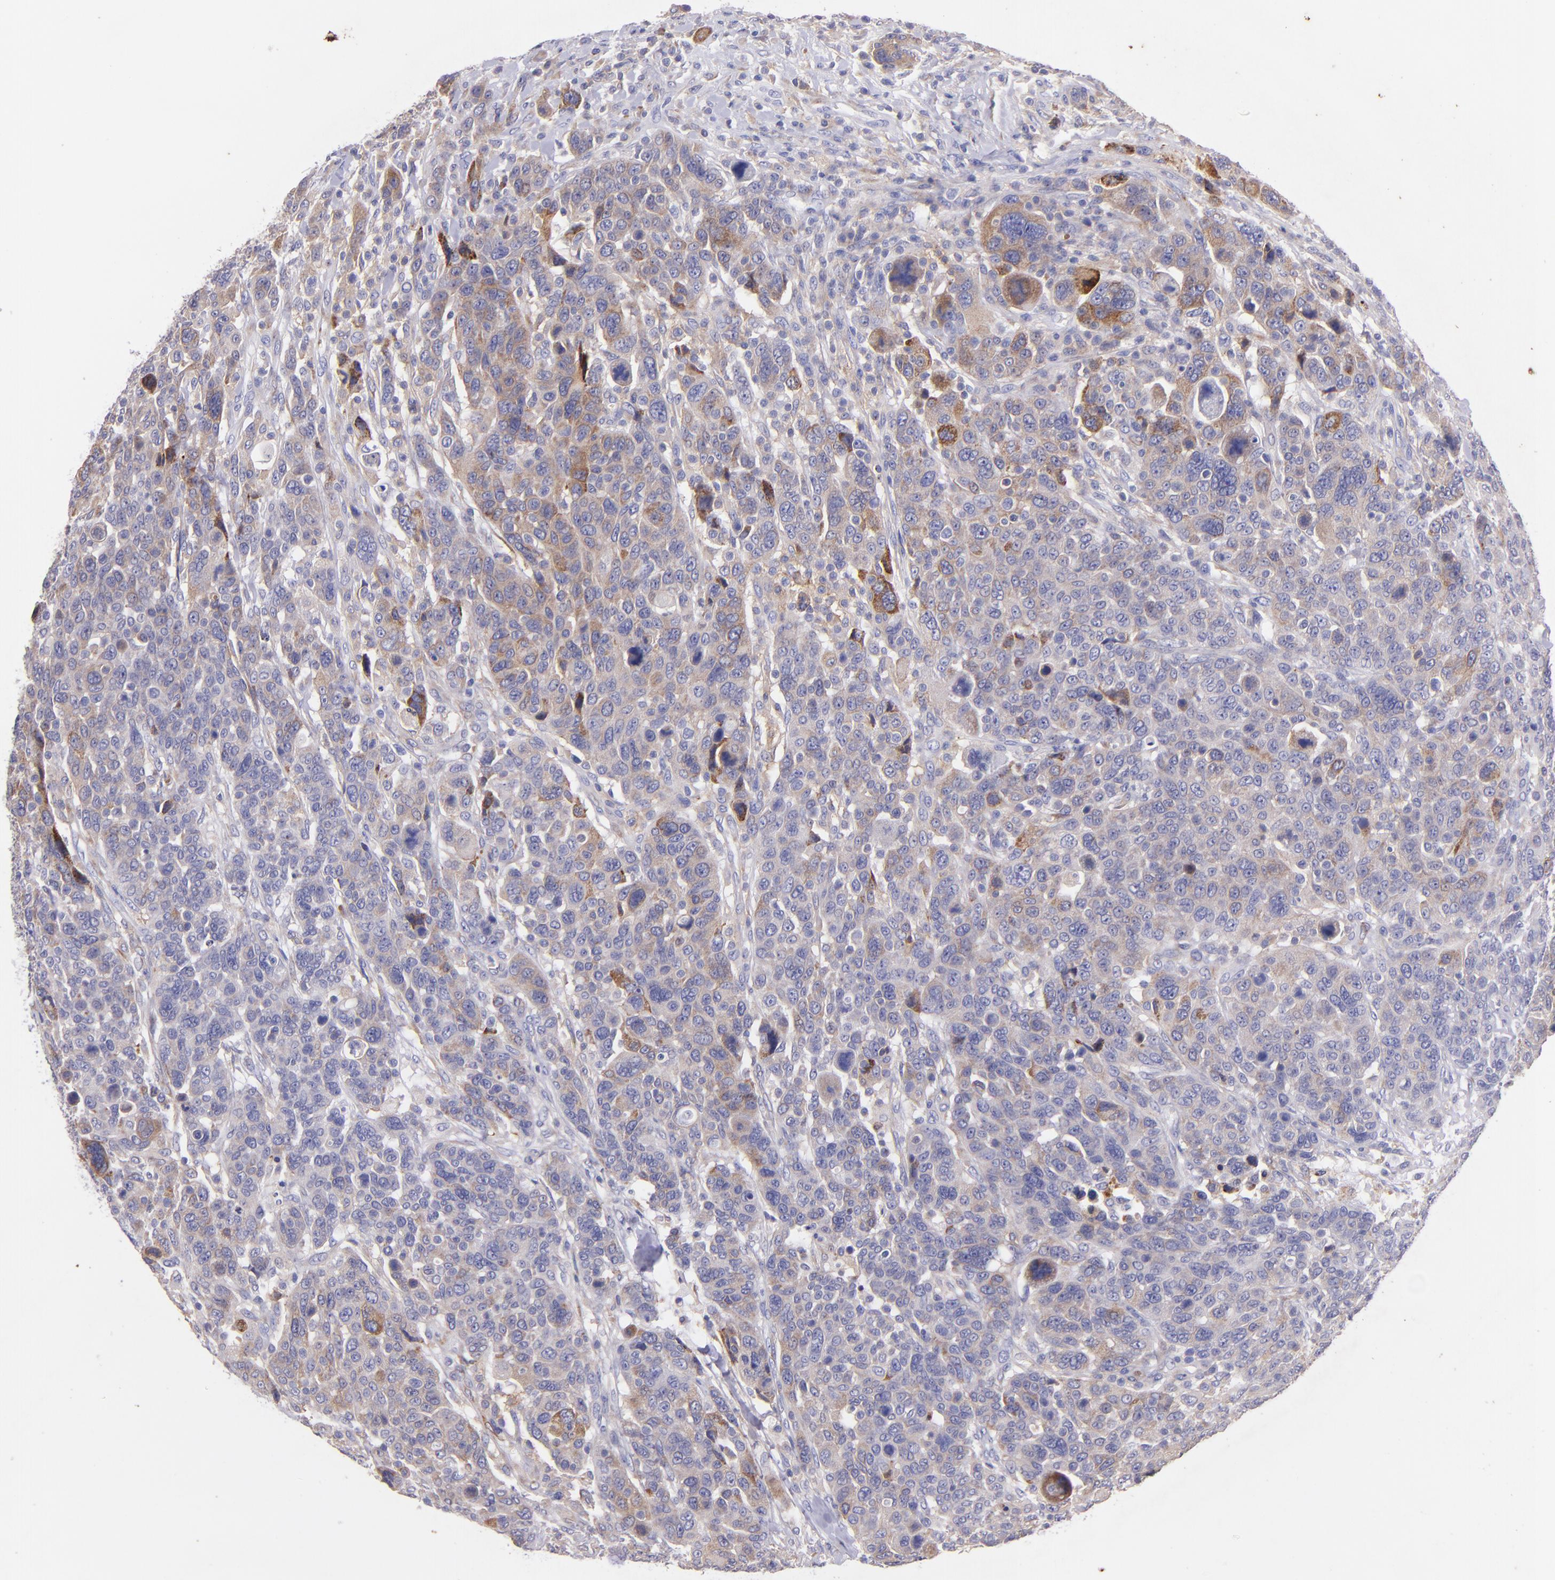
{"staining": {"intensity": "moderate", "quantity": ">75%", "location": "cytoplasmic/membranous"}, "tissue": "breast cancer", "cell_type": "Tumor cells", "image_type": "cancer", "snomed": [{"axis": "morphology", "description": "Duct carcinoma"}, {"axis": "topography", "description": "Breast"}], "caption": "This image reveals invasive ductal carcinoma (breast) stained with immunohistochemistry to label a protein in brown. The cytoplasmic/membranous of tumor cells show moderate positivity for the protein. Nuclei are counter-stained blue.", "gene": "RET", "patient": {"sex": "female", "age": 37}}